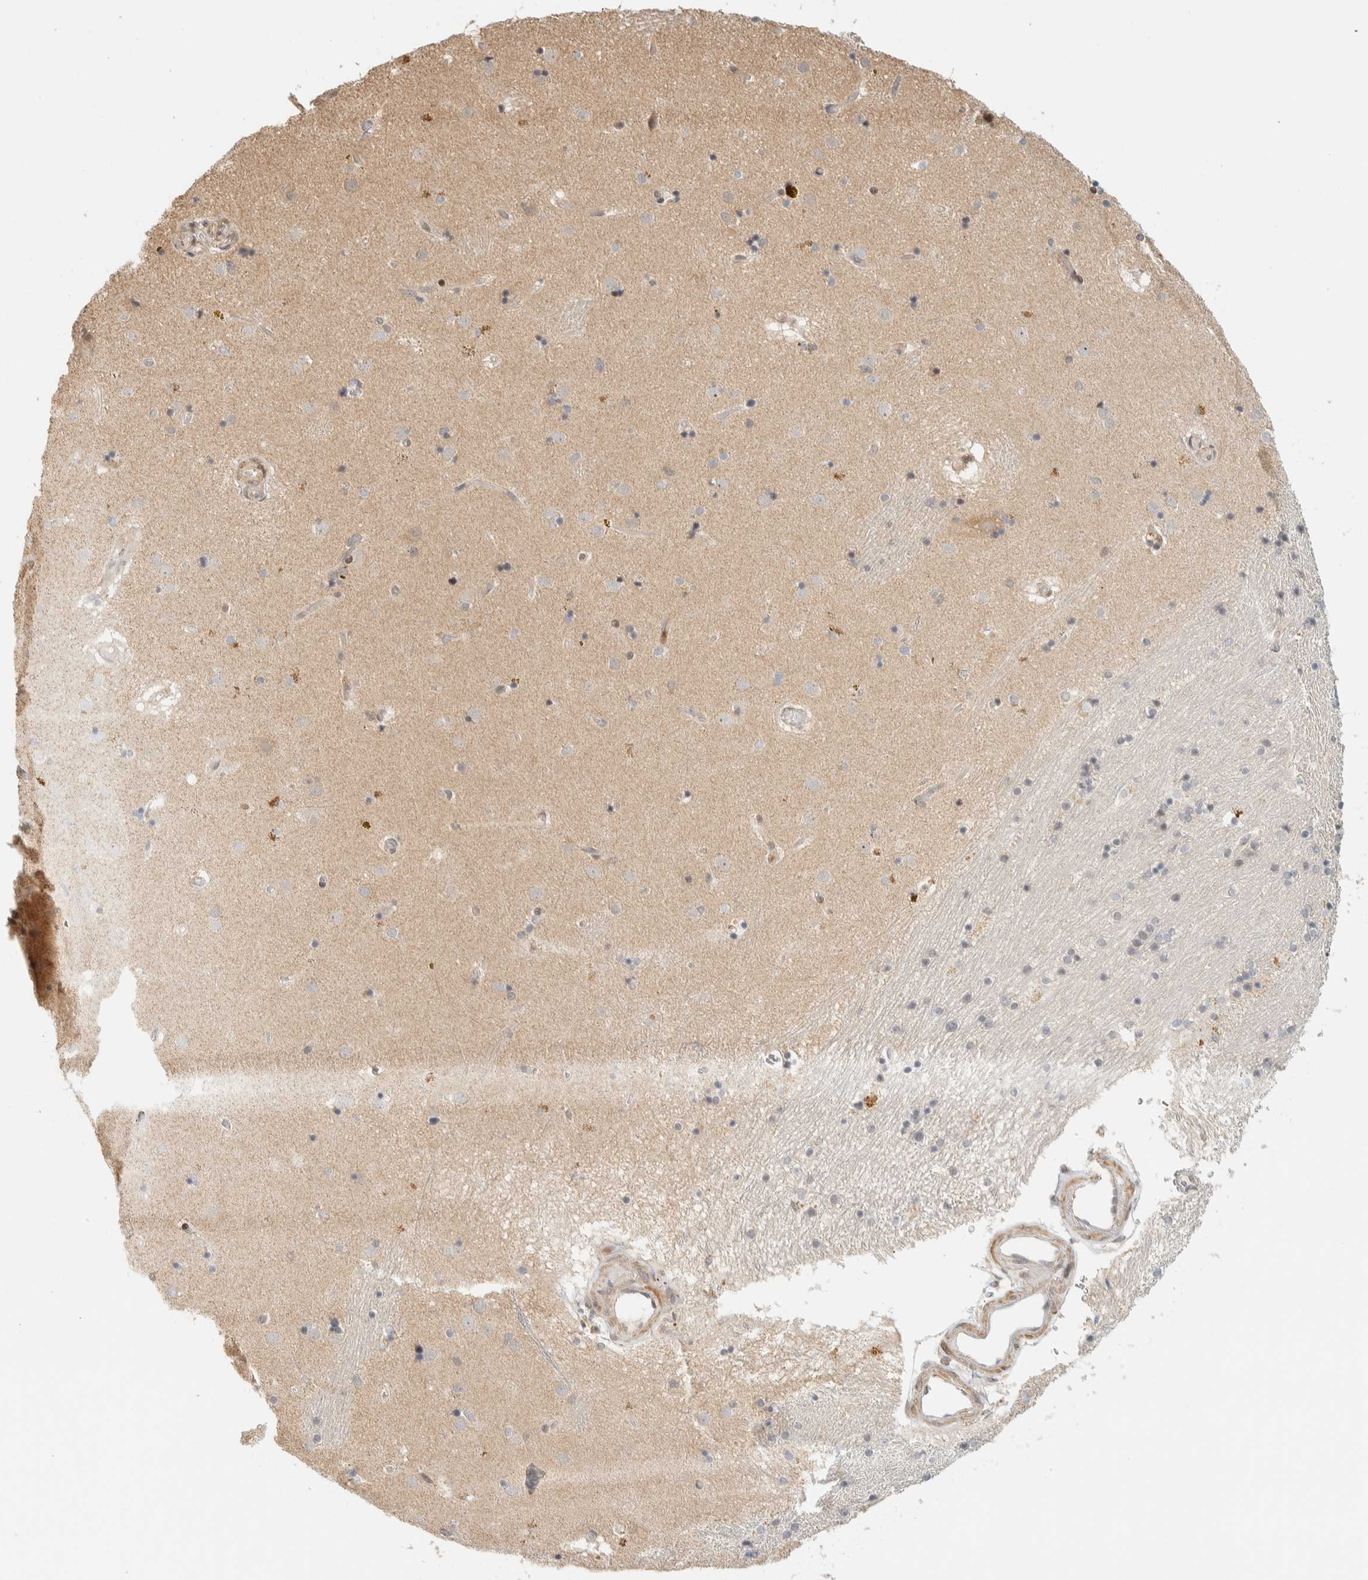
{"staining": {"intensity": "weak", "quantity": "<25%", "location": "nuclear"}, "tissue": "caudate", "cell_type": "Glial cells", "image_type": "normal", "snomed": [{"axis": "morphology", "description": "Normal tissue, NOS"}, {"axis": "topography", "description": "Lateral ventricle wall"}], "caption": "Immunohistochemical staining of normal caudate shows no significant positivity in glial cells. (DAB immunohistochemistry with hematoxylin counter stain).", "gene": "ARFGEF1", "patient": {"sex": "male", "age": 70}}